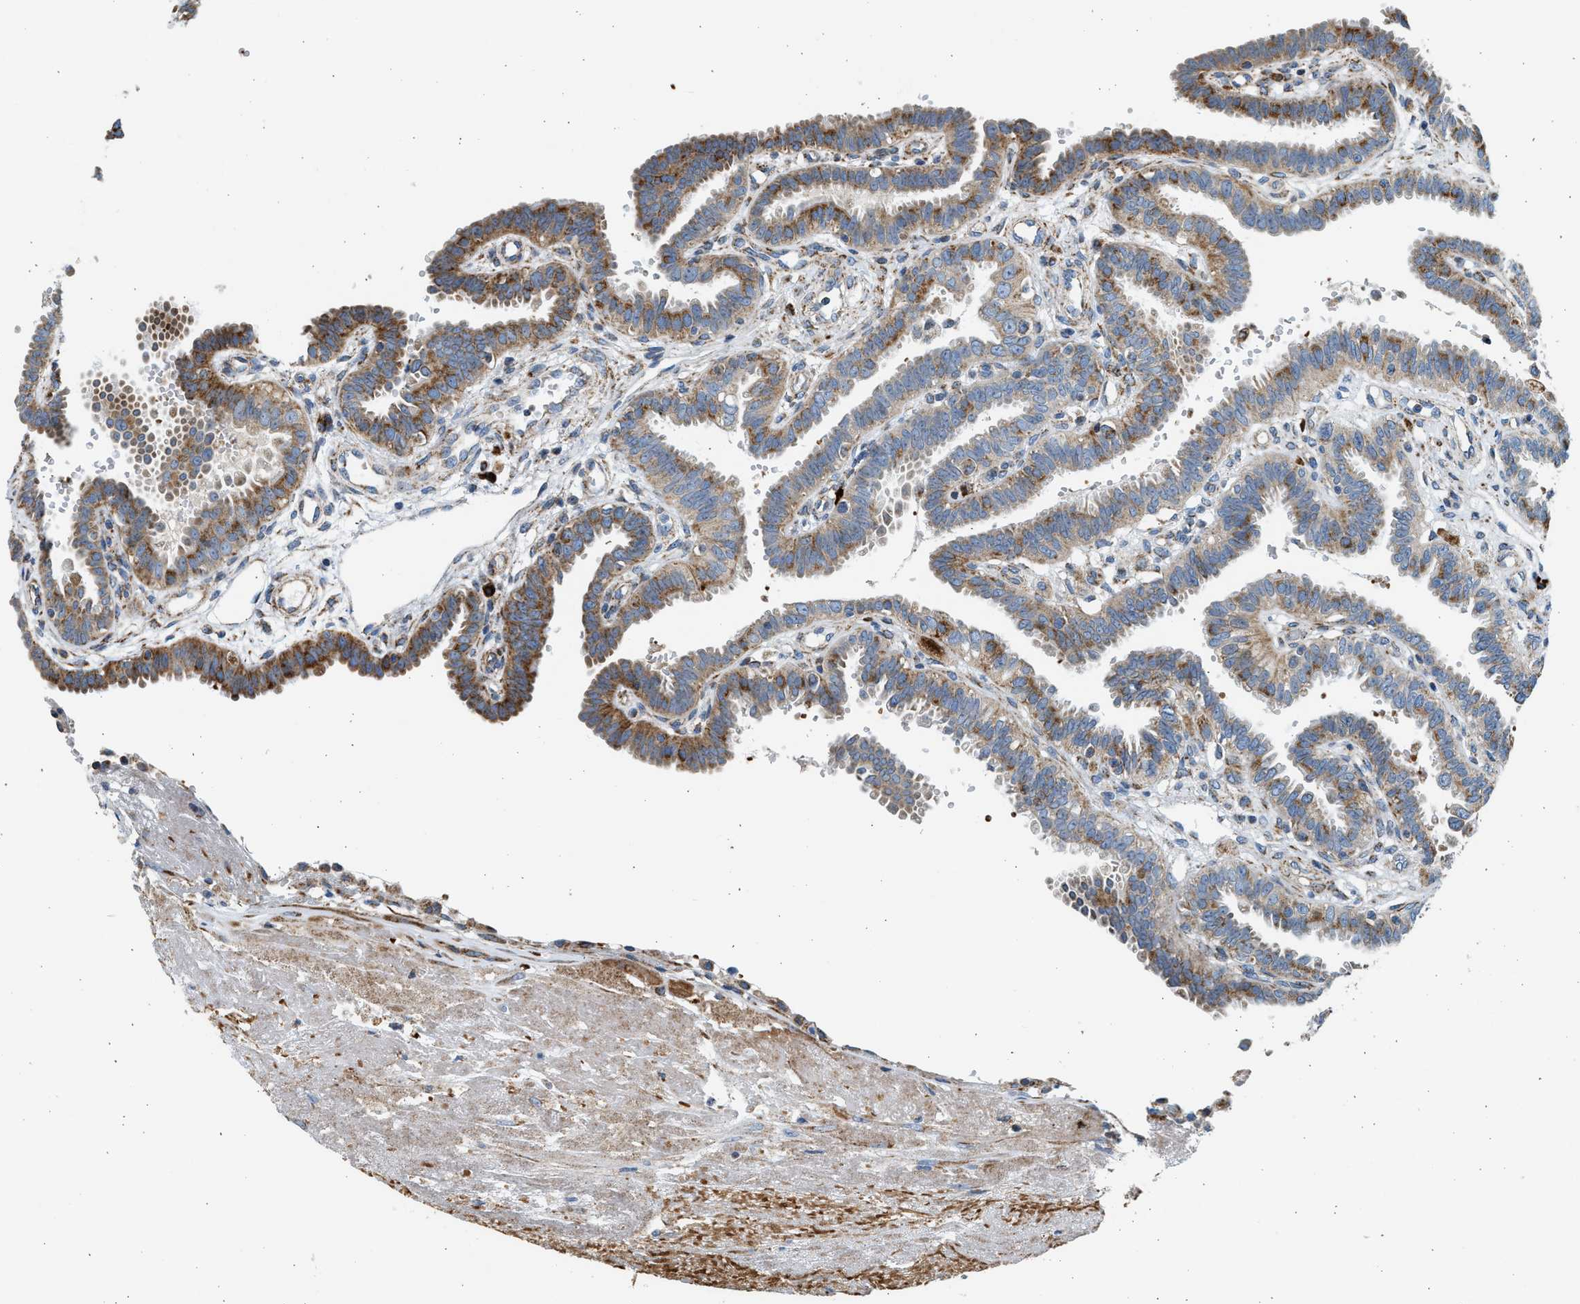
{"staining": {"intensity": "moderate", "quantity": "25%-75%", "location": "cytoplasmic/membranous"}, "tissue": "fallopian tube", "cell_type": "Glandular cells", "image_type": "normal", "snomed": [{"axis": "morphology", "description": "Normal tissue, NOS"}, {"axis": "topography", "description": "Fallopian tube"}, {"axis": "topography", "description": "Placenta"}], "caption": "This photomicrograph reveals unremarkable fallopian tube stained with immunohistochemistry to label a protein in brown. The cytoplasmic/membranous of glandular cells show moderate positivity for the protein. Nuclei are counter-stained blue.", "gene": "KCNMB3", "patient": {"sex": "female", "age": 34}}